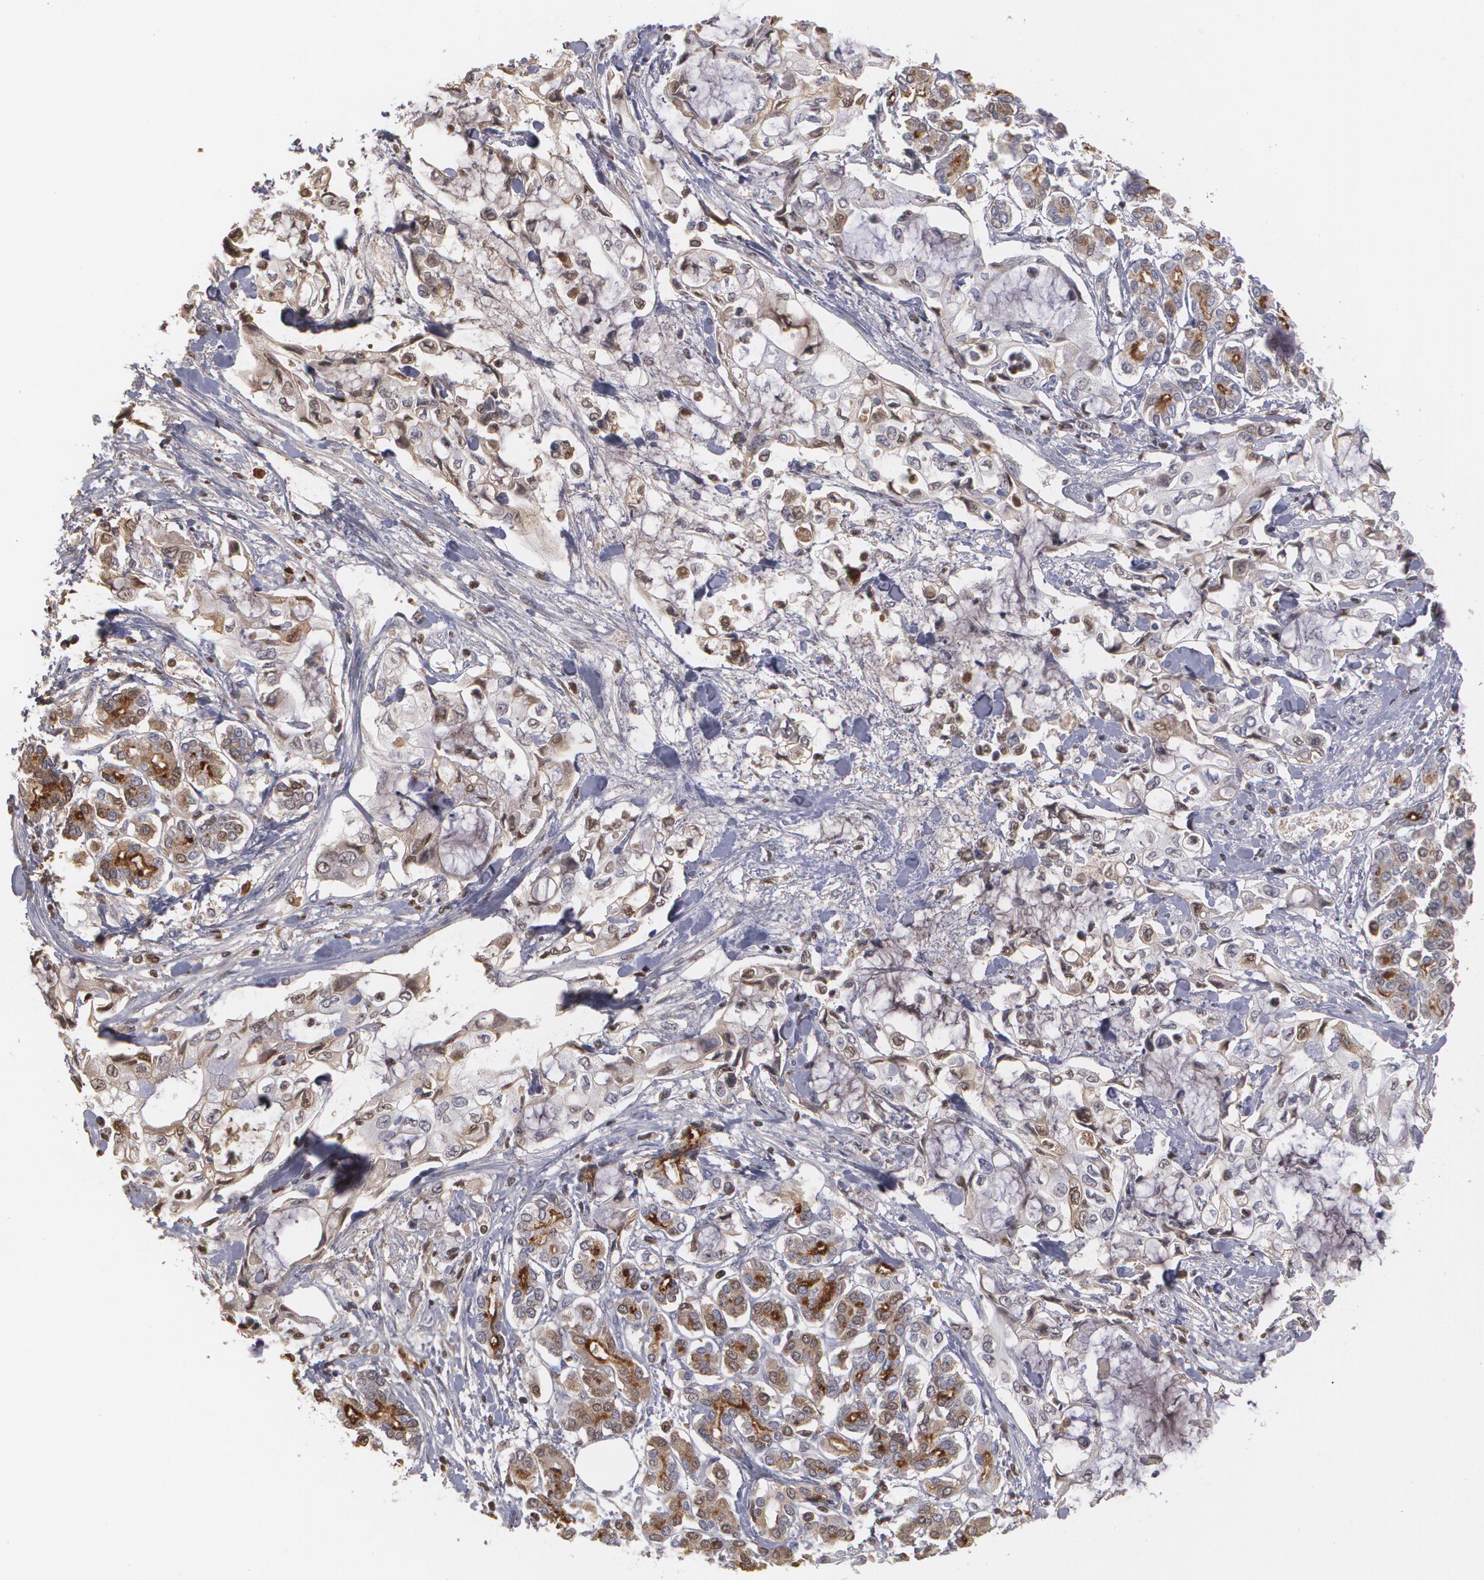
{"staining": {"intensity": "moderate", "quantity": "25%-75%", "location": "cytoplasmic/membranous,nuclear"}, "tissue": "pancreatic cancer", "cell_type": "Tumor cells", "image_type": "cancer", "snomed": [{"axis": "morphology", "description": "Adenocarcinoma, NOS"}, {"axis": "topography", "description": "Pancreas"}], "caption": "Moderate cytoplasmic/membranous and nuclear protein staining is present in approximately 25%-75% of tumor cells in pancreatic adenocarcinoma. Immunohistochemistry stains the protein of interest in brown and the nuclei are stained blue.", "gene": "SERPINA1", "patient": {"sex": "female", "age": 70}}